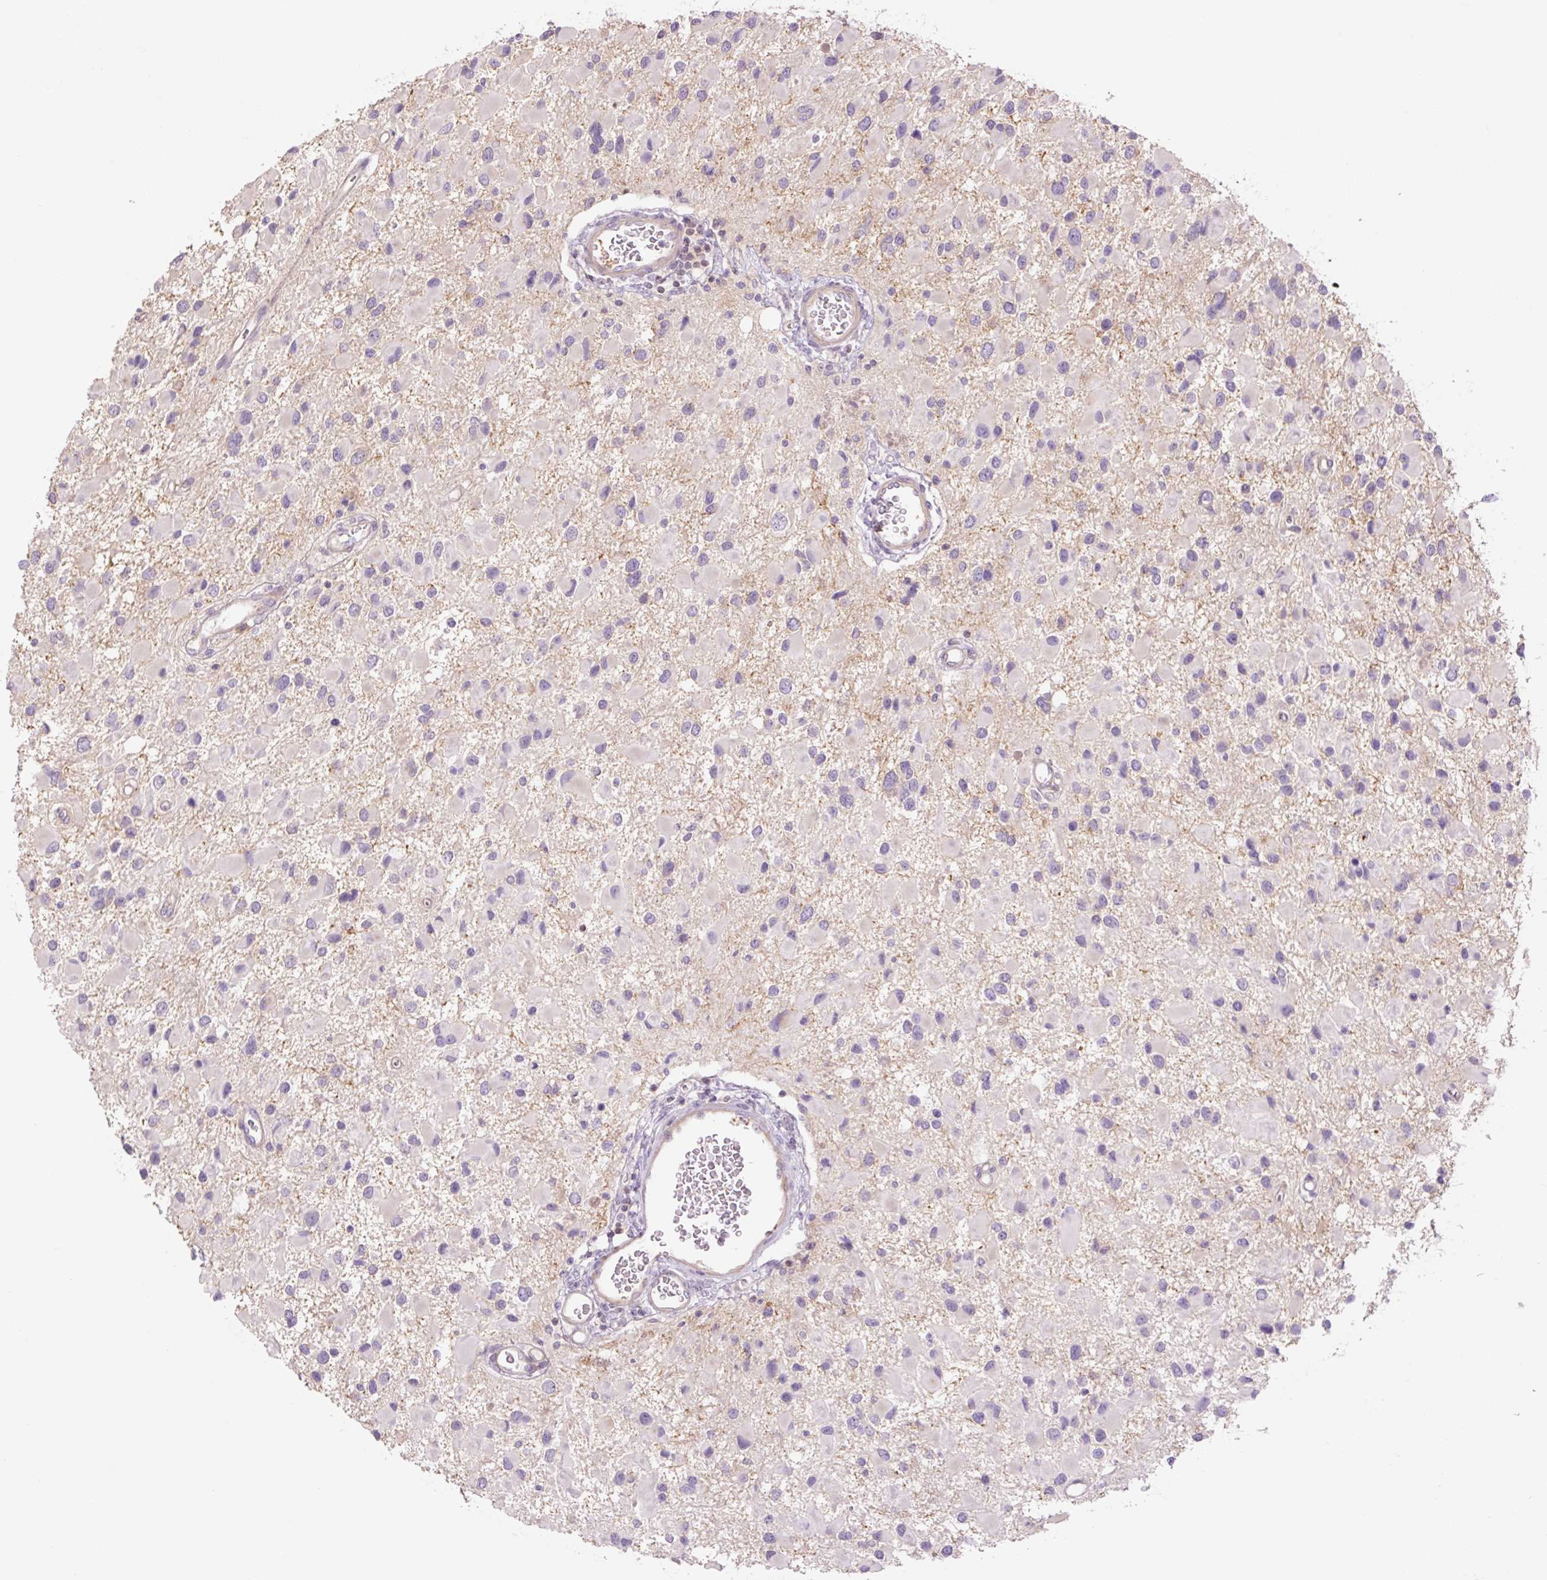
{"staining": {"intensity": "negative", "quantity": "none", "location": "none"}, "tissue": "glioma", "cell_type": "Tumor cells", "image_type": "cancer", "snomed": [{"axis": "morphology", "description": "Glioma, malignant, High grade"}, {"axis": "topography", "description": "Brain"}], "caption": "A histopathology image of human malignant glioma (high-grade) is negative for staining in tumor cells. (DAB (3,3'-diaminobenzidine) IHC, high magnification).", "gene": "GRID2", "patient": {"sex": "male", "age": 53}}